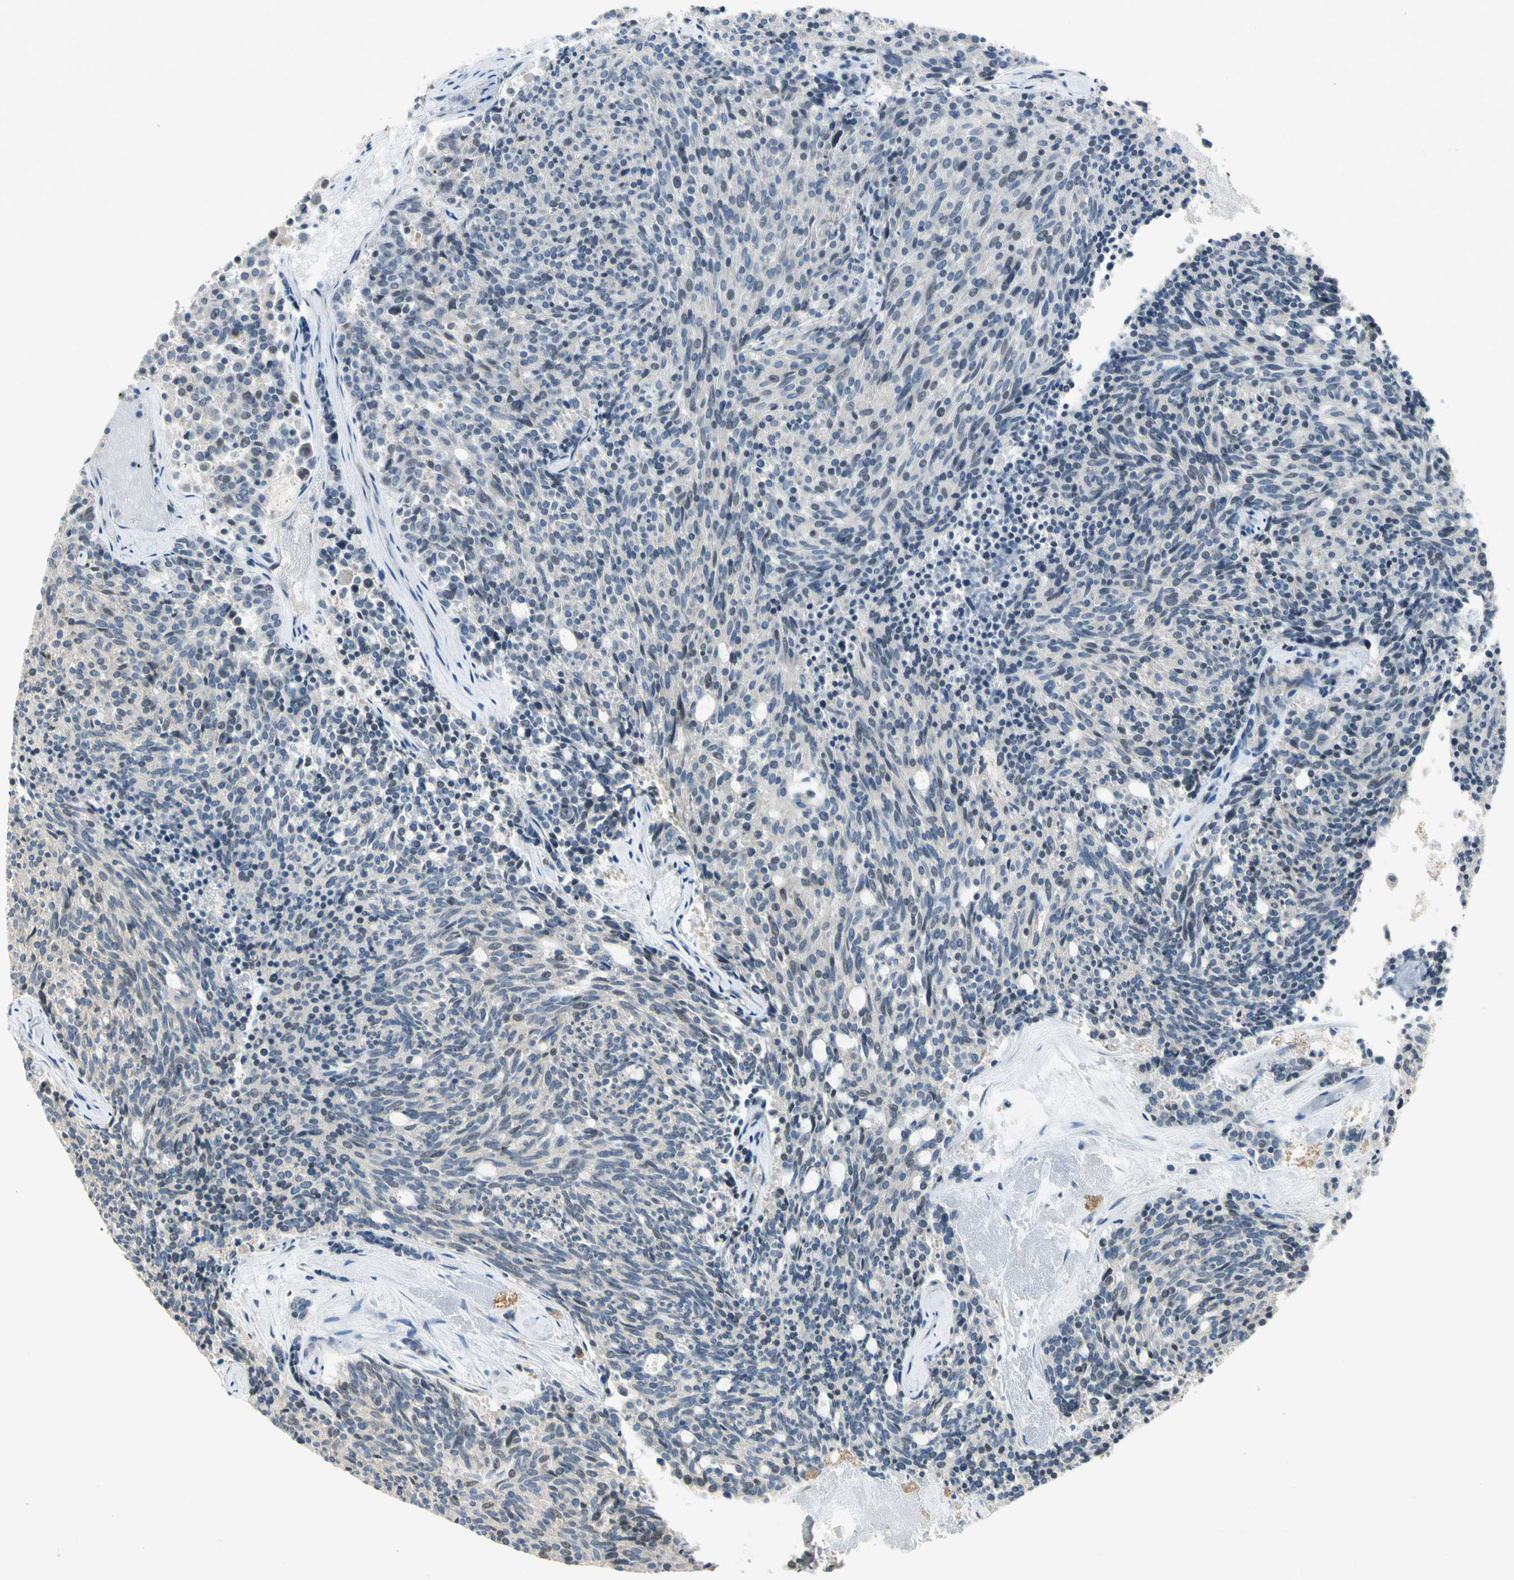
{"staining": {"intensity": "negative", "quantity": "none", "location": "none"}, "tissue": "carcinoid", "cell_type": "Tumor cells", "image_type": "cancer", "snomed": [{"axis": "morphology", "description": "Carcinoid, malignant, NOS"}, {"axis": "topography", "description": "Pancreas"}], "caption": "The histopathology image exhibits no staining of tumor cells in malignant carcinoid. (DAB (3,3'-diaminobenzidine) IHC with hematoxylin counter stain).", "gene": "RPS6KB2", "patient": {"sex": "female", "age": 54}}